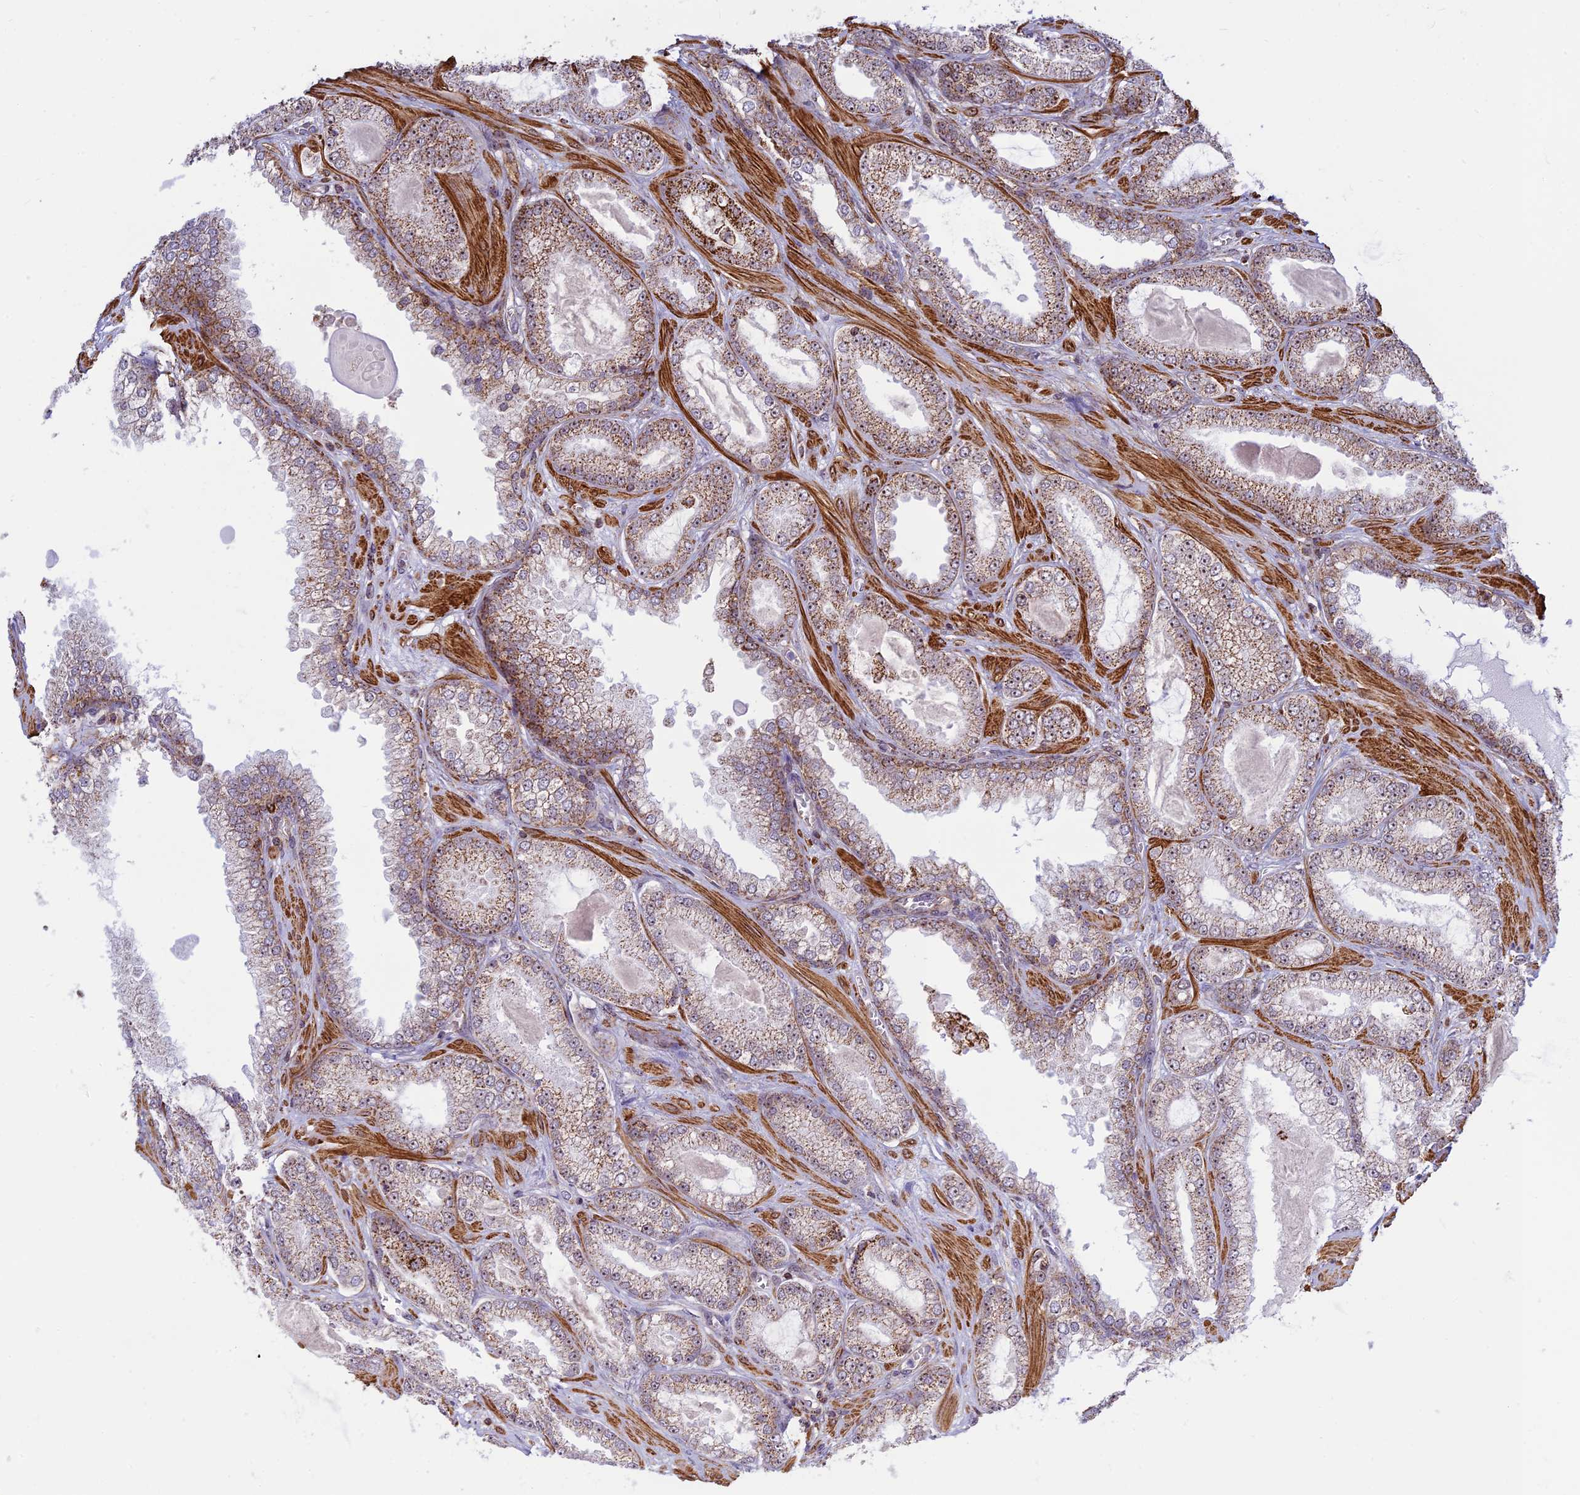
{"staining": {"intensity": "strong", "quantity": "25%-75%", "location": "cytoplasmic/membranous,nuclear"}, "tissue": "prostate cancer", "cell_type": "Tumor cells", "image_type": "cancer", "snomed": [{"axis": "morphology", "description": "Adenocarcinoma, Low grade"}, {"axis": "topography", "description": "Prostate"}], "caption": "Prostate cancer stained with DAB IHC exhibits high levels of strong cytoplasmic/membranous and nuclear positivity in approximately 25%-75% of tumor cells. (Brightfield microscopy of DAB IHC at high magnification).", "gene": "POLR1G", "patient": {"sex": "male", "age": 57}}